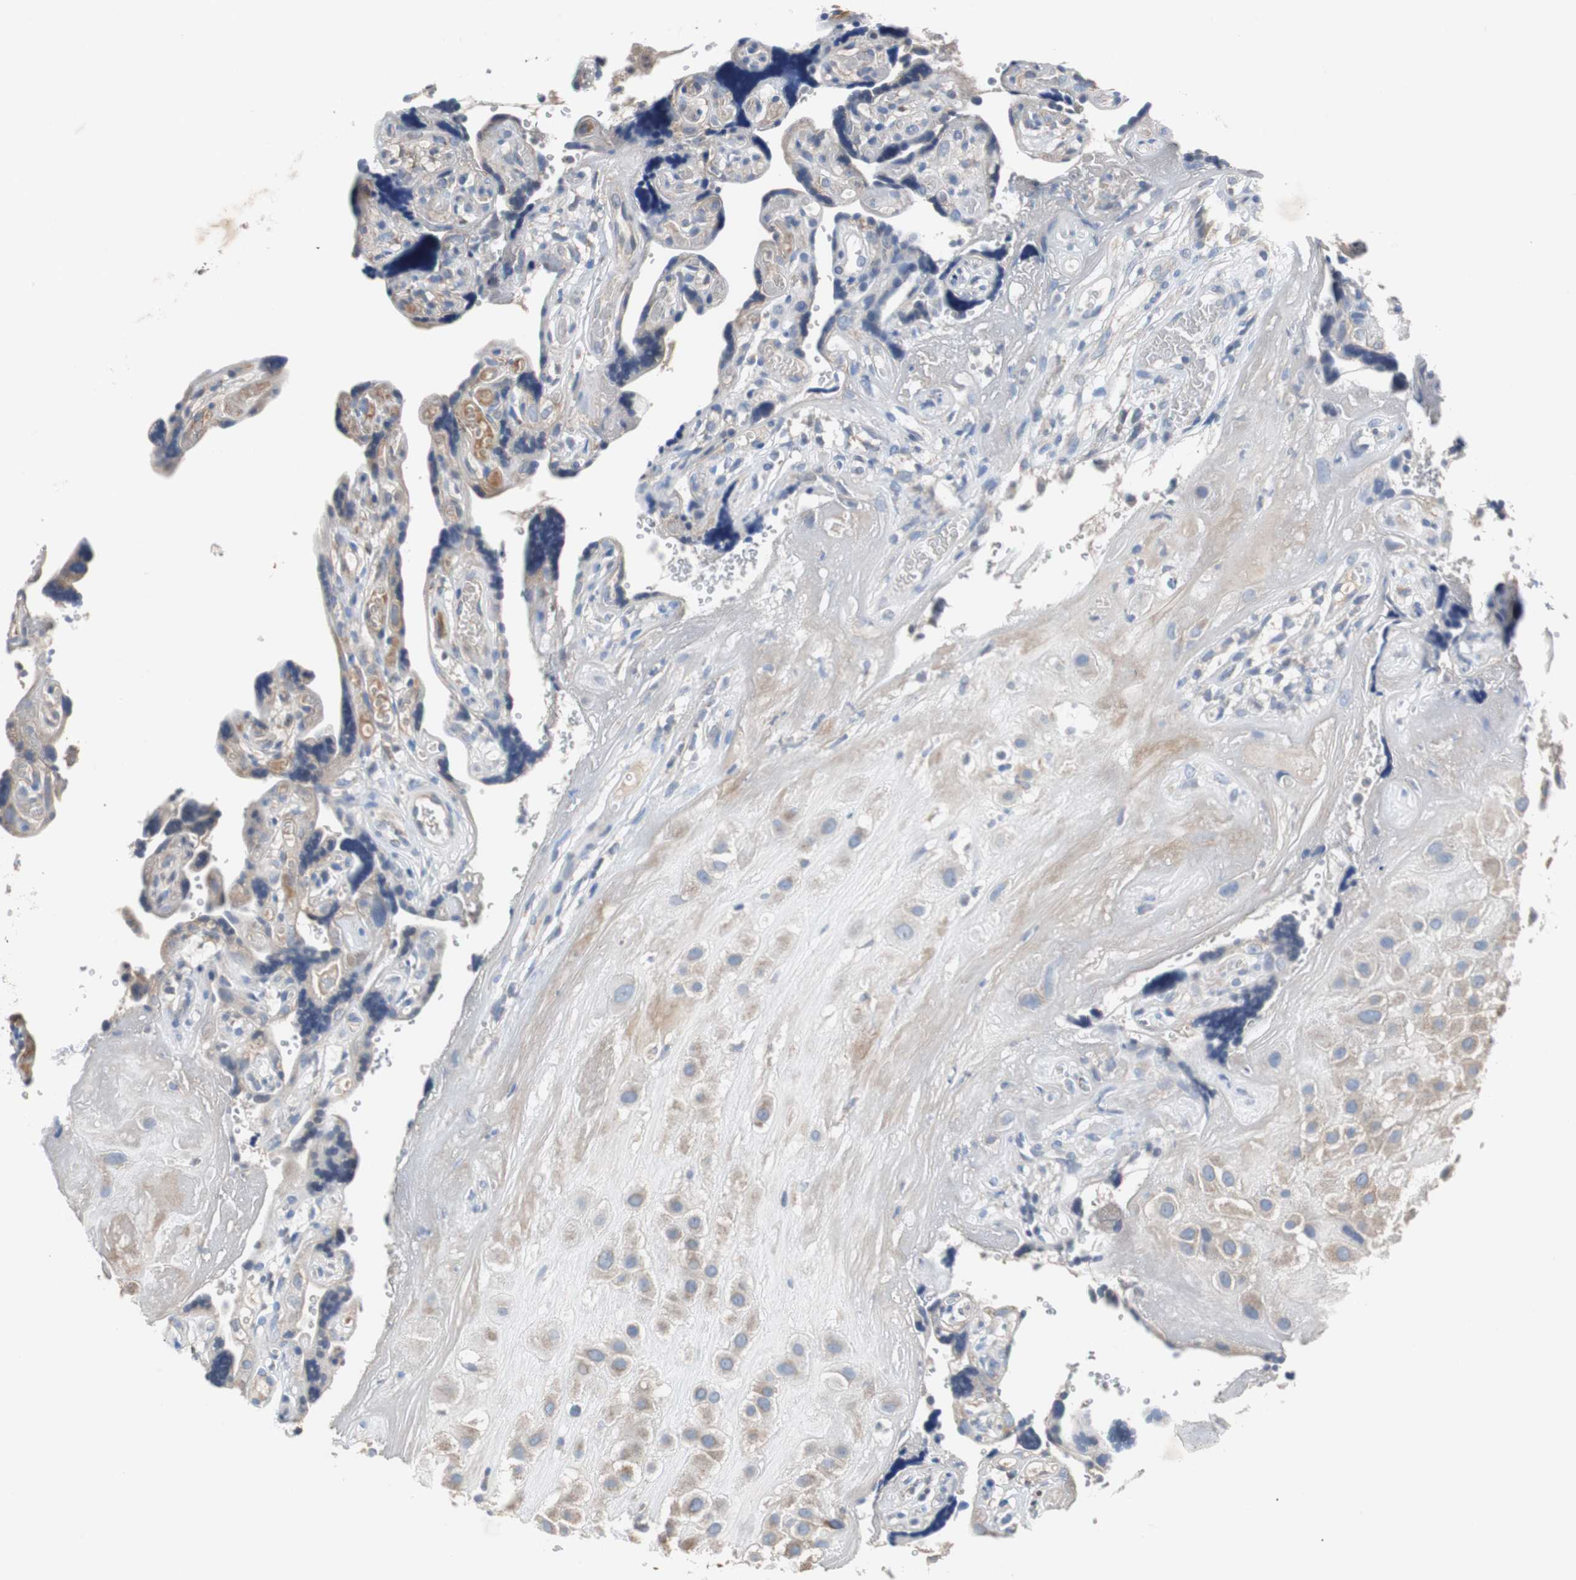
{"staining": {"intensity": "moderate", "quantity": "25%-75%", "location": "cytoplasmic/membranous"}, "tissue": "placenta", "cell_type": "Decidual cells", "image_type": "normal", "snomed": [{"axis": "morphology", "description": "Normal tissue, NOS"}, {"axis": "topography", "description": "Placenta"}], "caption": "Immunohistochemical staining of benign human placenta reveals moderate cytoplasmic/membranous protein staining in about 25%-75% of decidual cells.", "gene": "CALB2", "patient": {"sex": "female", "age": 30}}